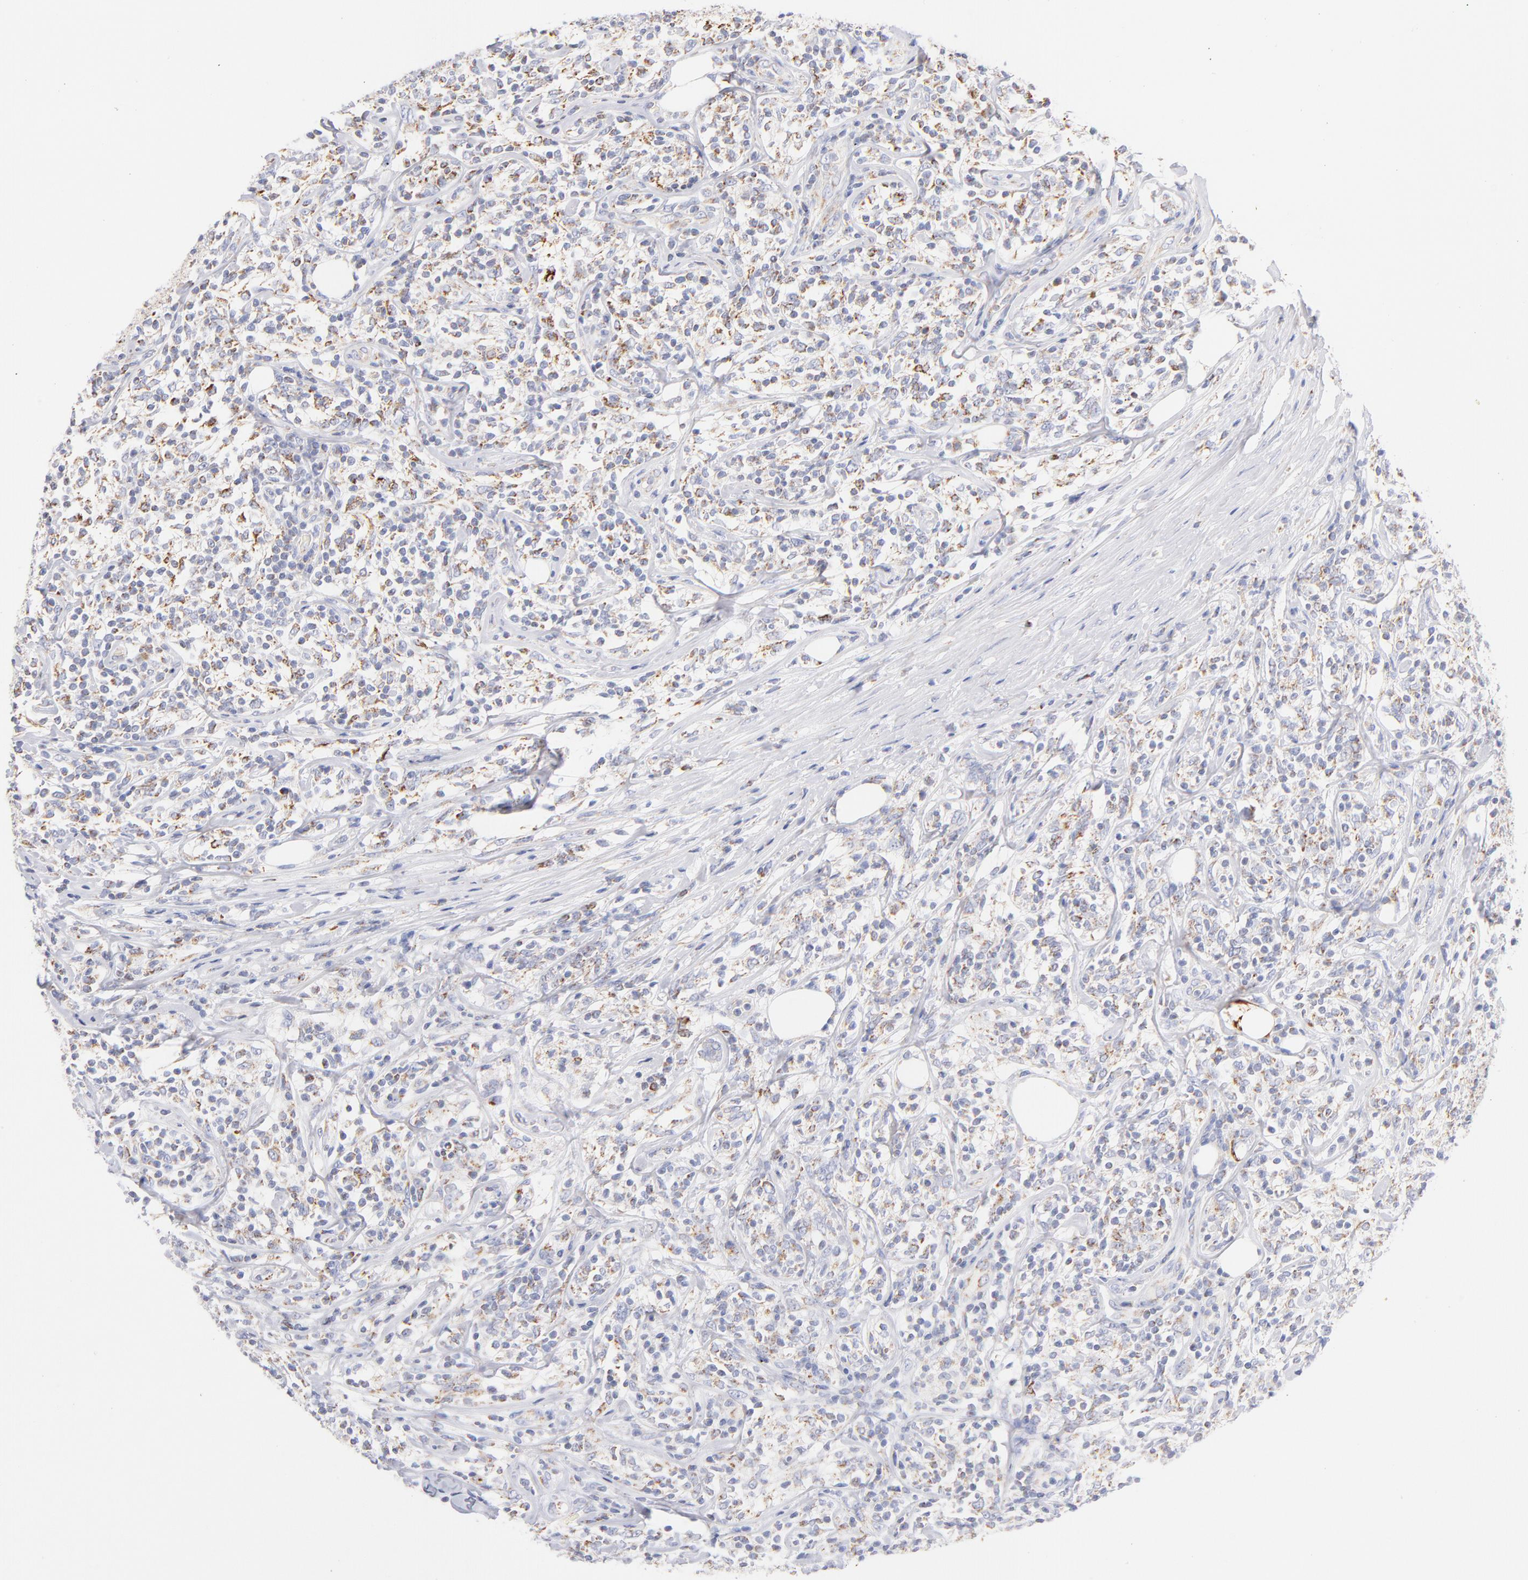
{"staining": {"intensity": "weak", "quantity": "25%-75%", "location": "cytoplasmic/membranous"}, "tissue": "lymphoma", "cell_type": "Tumor cells", "image_type": "cancer", "snomed": [{"axis": "morphology", "description": "Malignant lymphoma, non-Hodgkin's type, High grade"}, {"axis": "topography", "description": "Lymph node"}], "caption": "Tumor cells display weak cytoplasmic/membranous expression in about 25%-75% of cells in malignant lymphoma, non-Hodgkin's type (high-grade).", "gene": "AIFM1", "patient": {"sex": "female", "age": 84}}